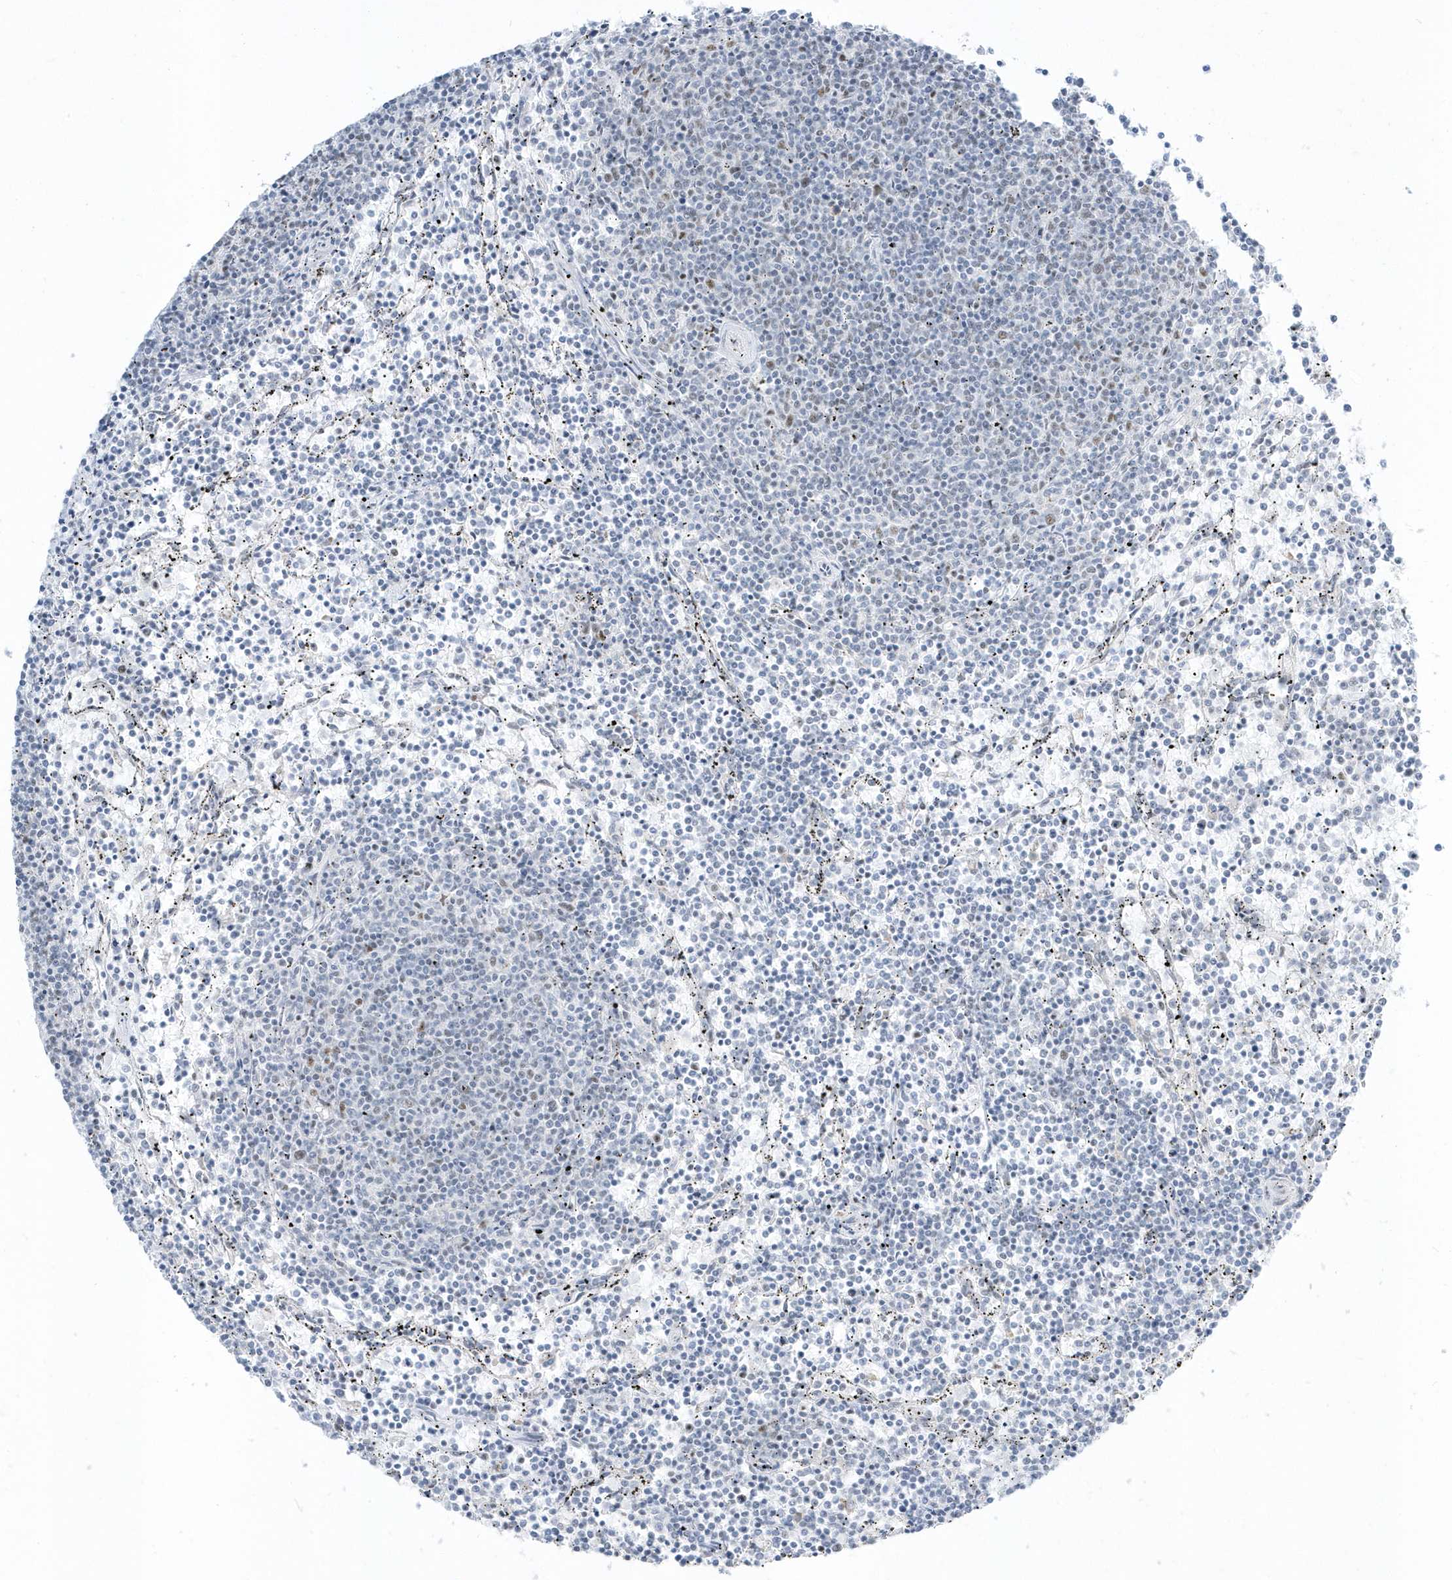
{"staining": {"intensity": "negative", "quantity": "none", "location": "none"}, "tissue": "lymphoma", "cell_type": "Tumor cells", "image_type": "cancer", "snomed": [{"axis": "morphology", "description": "Malignant lymphoma, non-Hodgkin's type, Low grade"}, {"axis": "topography", "description": "Spleen"}], "caption": "Immunohistochemical staining of human malignant lymphoma, non-Hodgkin's type (low-grade) exhibits no significant staining in tumor cells.", "gene": "PLEKHN1", "patient": {"sex": "female", "age": 50}}